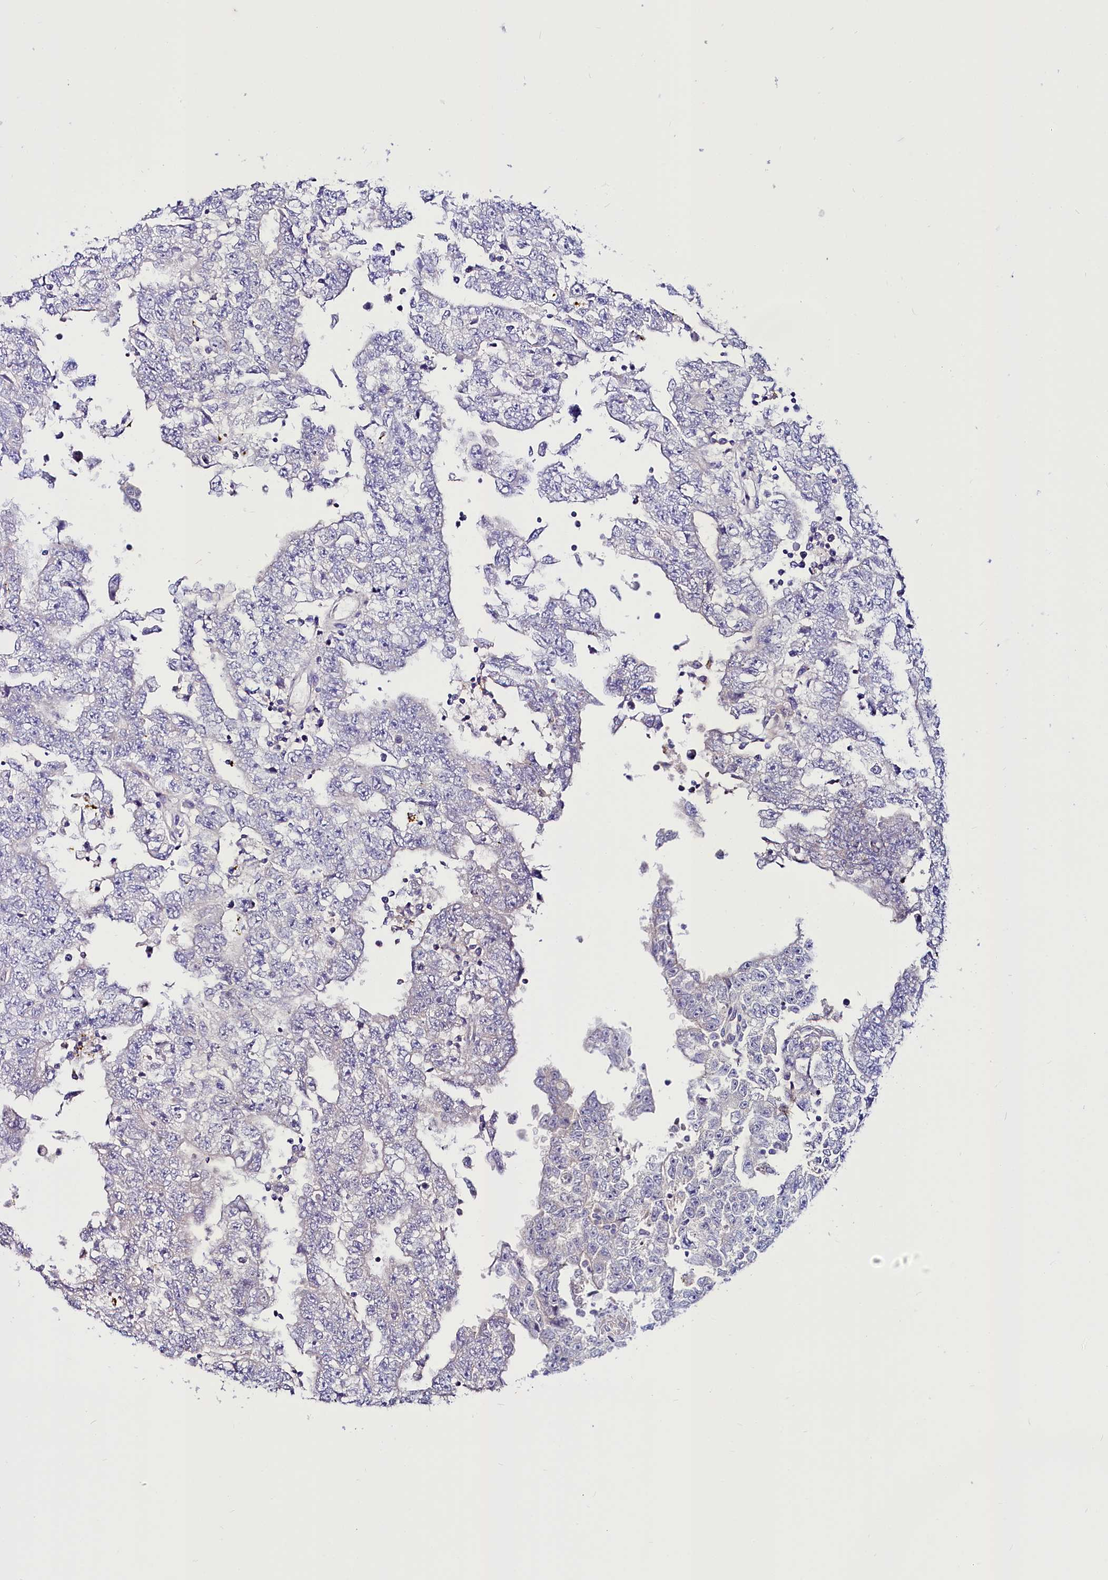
{"staining": {"intensity": "negative", "quantity": "none", "location": "none"}, "tissue": "testis cancer", "cell_type": "Tumor cells", "image_type": "cancer", "snomed": [{"axis": "morphology", "description": "Carcinoma, Embryonal, NOS"}, {"axis": "topography", "description": "Testis"}], "caption": "This is an immunohistochemistry (IHC) histopathology image of human testis embryonal carcinoma. There is no positivity in tumor cells.", "gene": "ABHD5", "patient": {"sex": "male", "age": 25}}